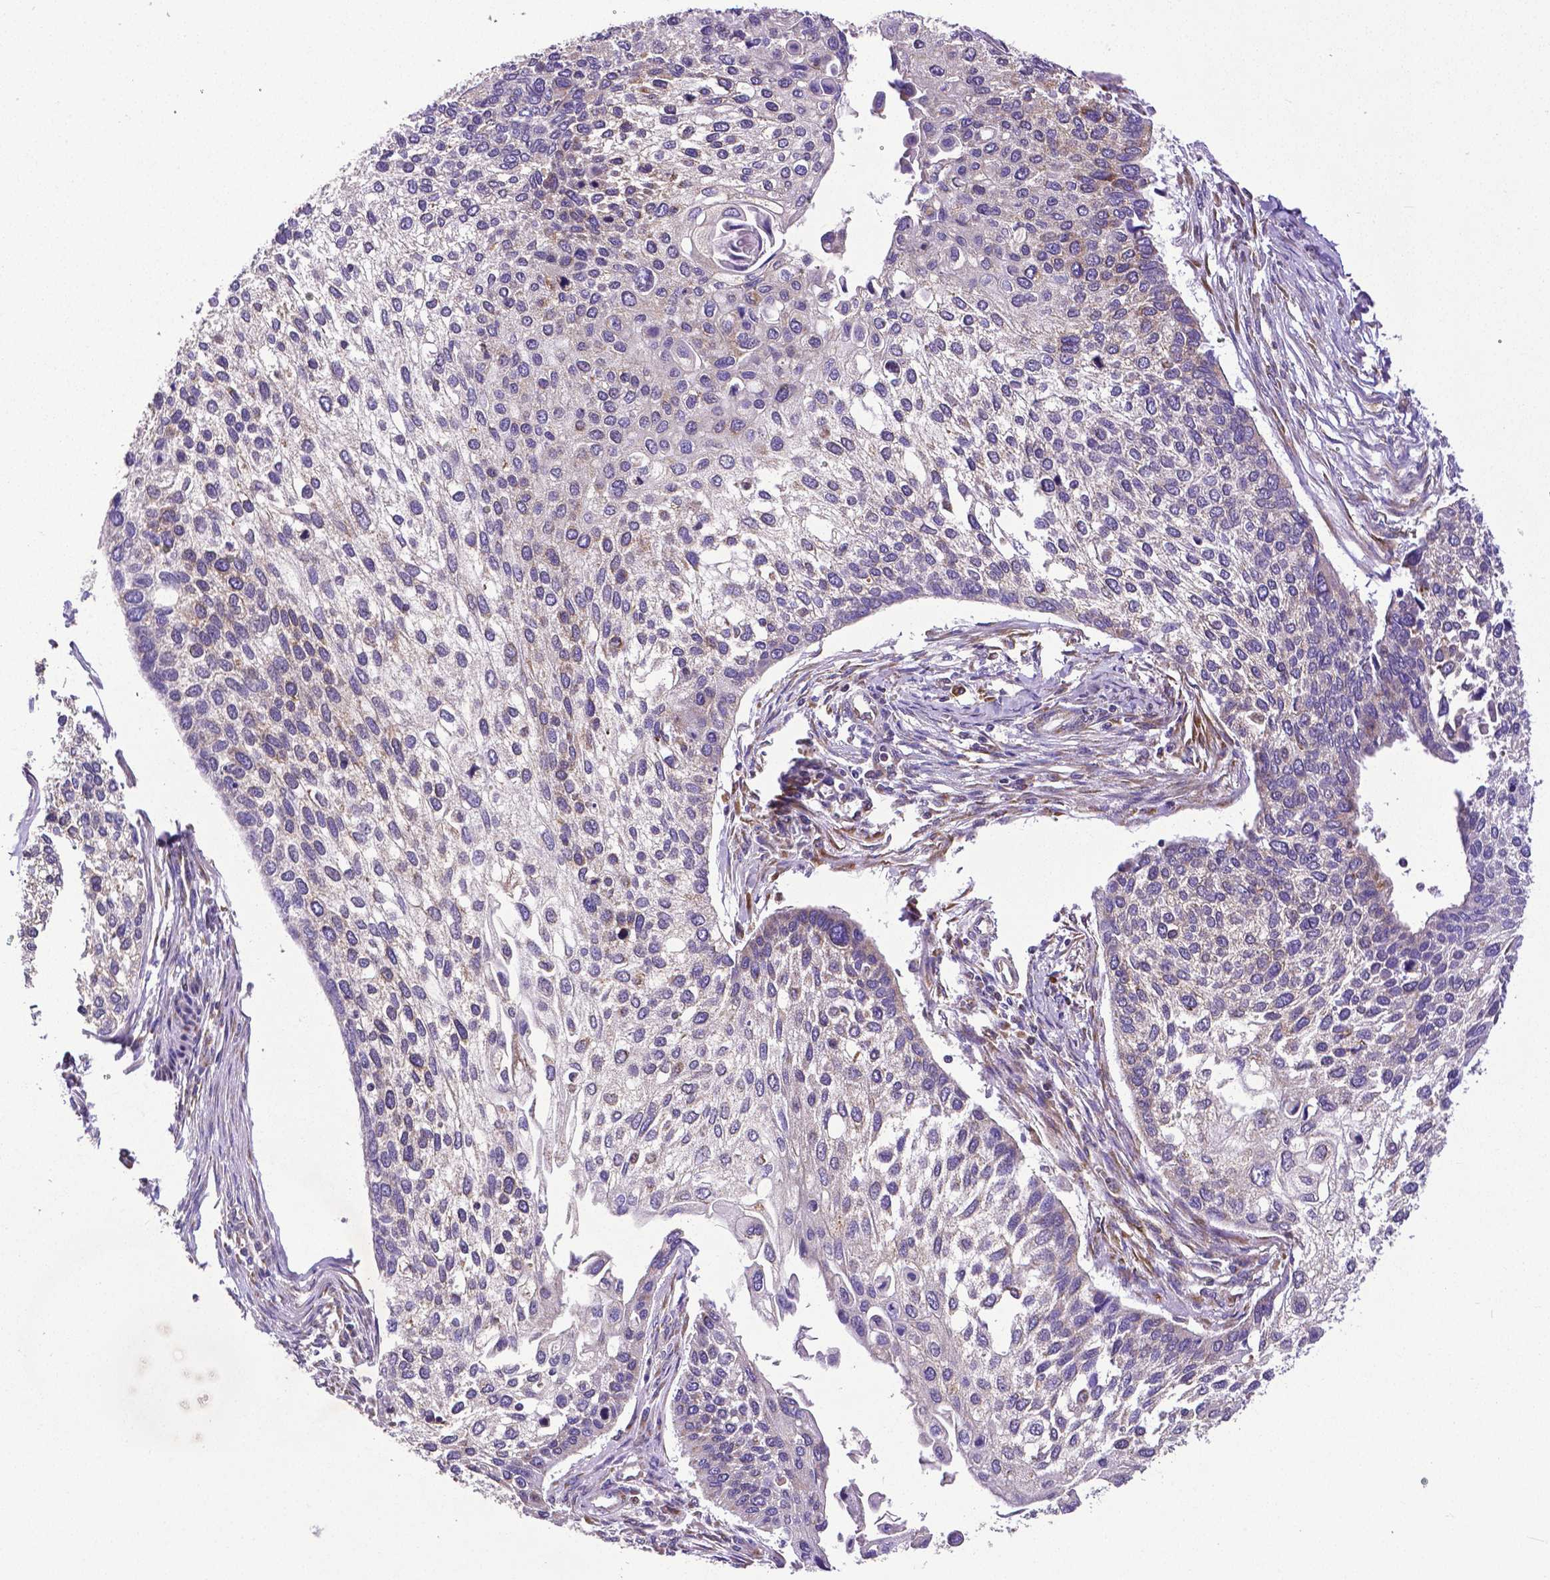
{"staining": {"intensity": "negative", "quantity": "none", "location": "none"}, "tissue": "lung cancer", "cell_type": "Tumor cells", "image_type": "cancer", "snomed": [{"axis": "morphology", "description": "Squamous cell carcinoma, NOS"}, {"axis": "morphology", "description": "Squamous cell carcinoma, metastatic, NOS"}, {"axis": "topography", "description": "Lung"}], "caption": "Tumor cells show no significant protein positivity in lung cancer (squamous cell carcinoma).", "gene": "MTDH", "patient": {"sex": "male", "age": 63}}